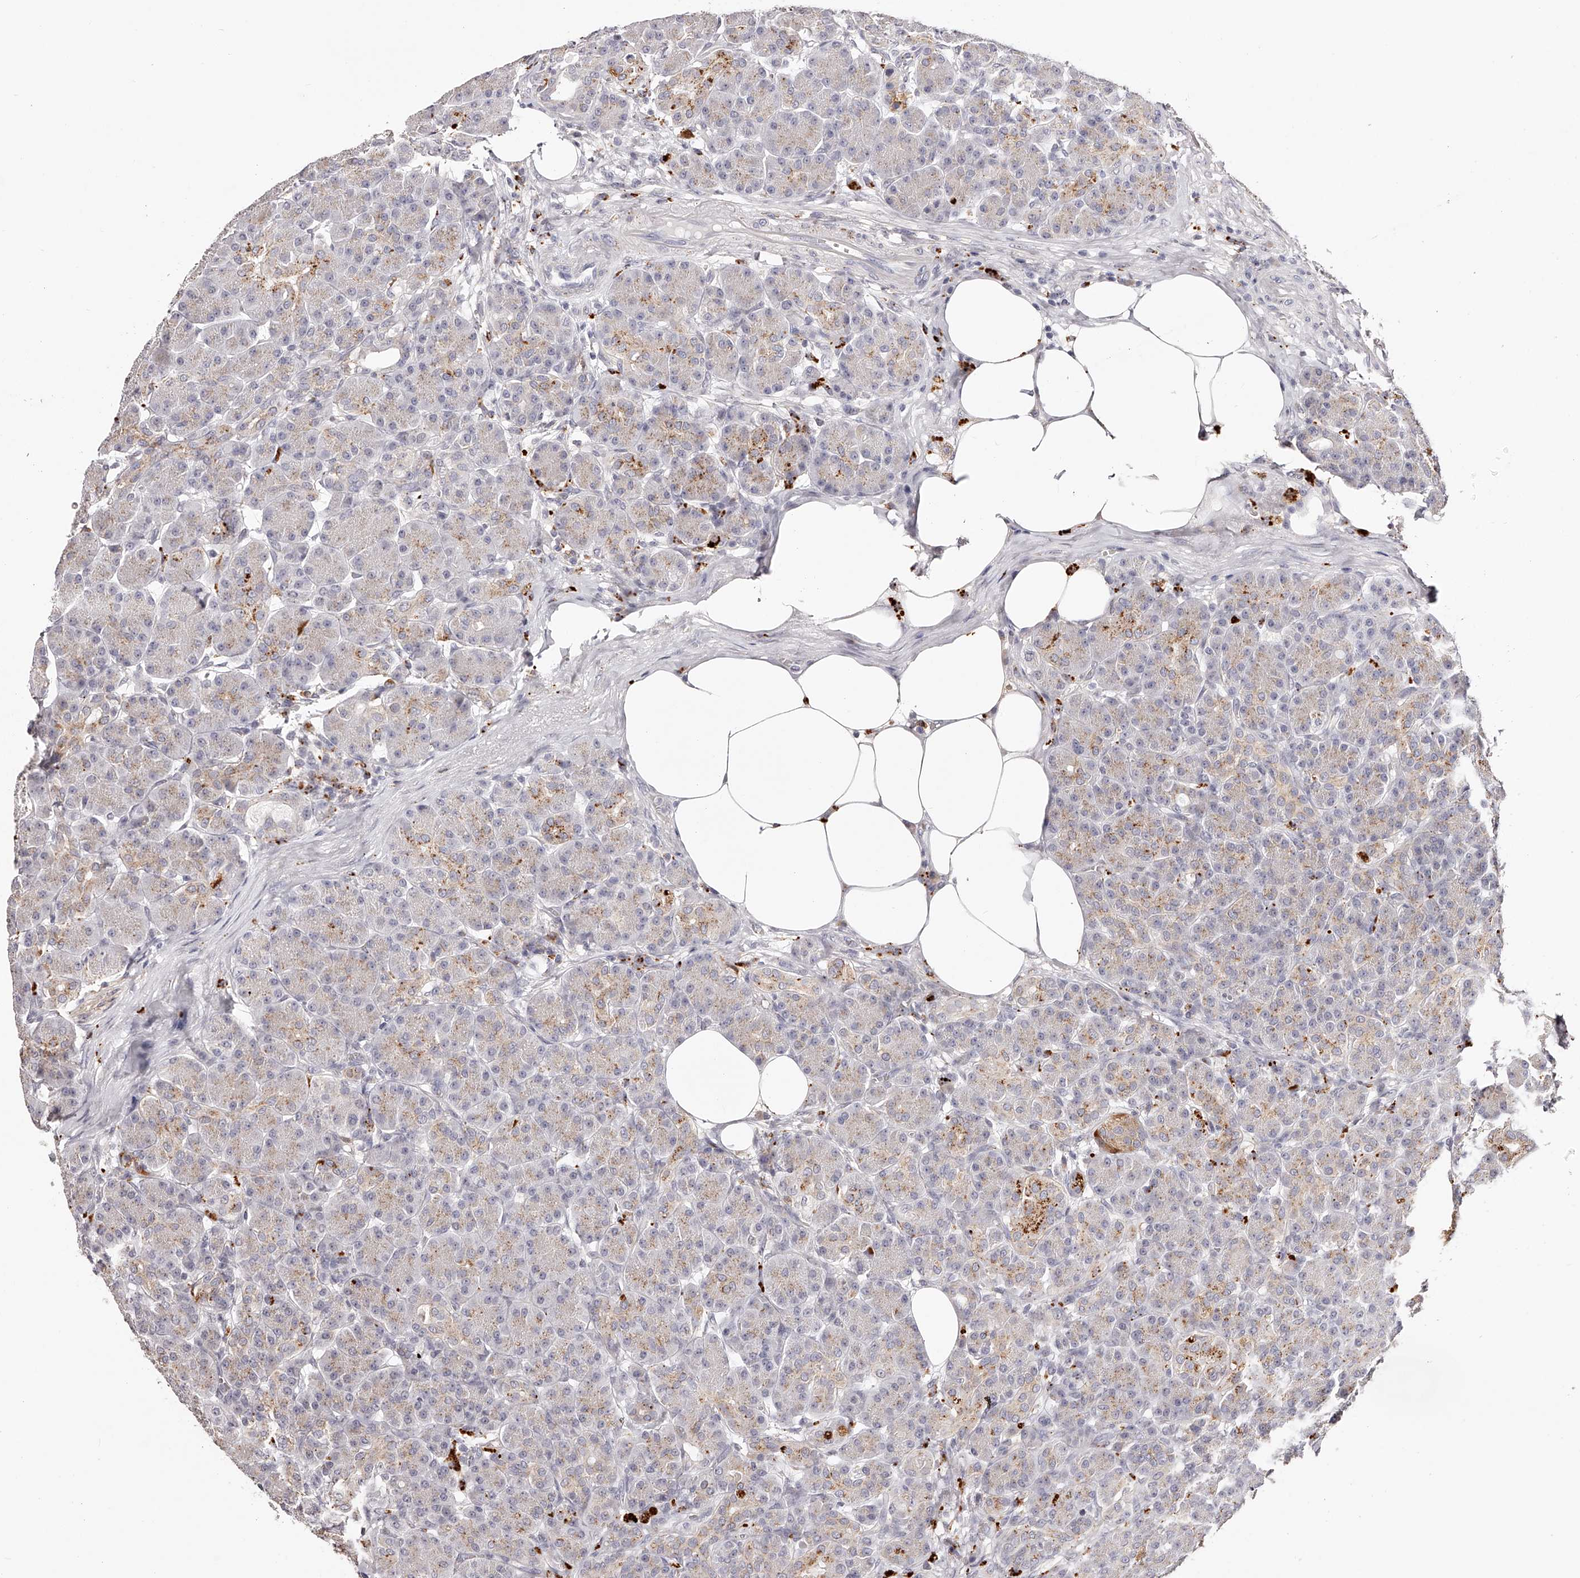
{"staining": {"intensity": "moderate", "quantity": "<25%", "location": "cytoplasmic/membranous"}, "tissue": "pancreas", "cell_type": "Exocrine glandular cells", "image_type": "normal", "snomed": [{"axis": "morphology", "description": "Normal tissue, NOS"}, {"axis": "topography", "description": "Pancreas"}], "caption": "Immunohistochemical staining of benign human pancreas displays low levels of moderate cytoplasmic/membranous staining in approximately <25% of exocrine glandular cells. (Stains: DAB (3,3'-diaminobenzidine) in brown, nuclei in blue, Microscopy: brightfield microscopy at high magnification).", "gene": "SLC35D3", "patient": {"sex": "male", "age": 63}}